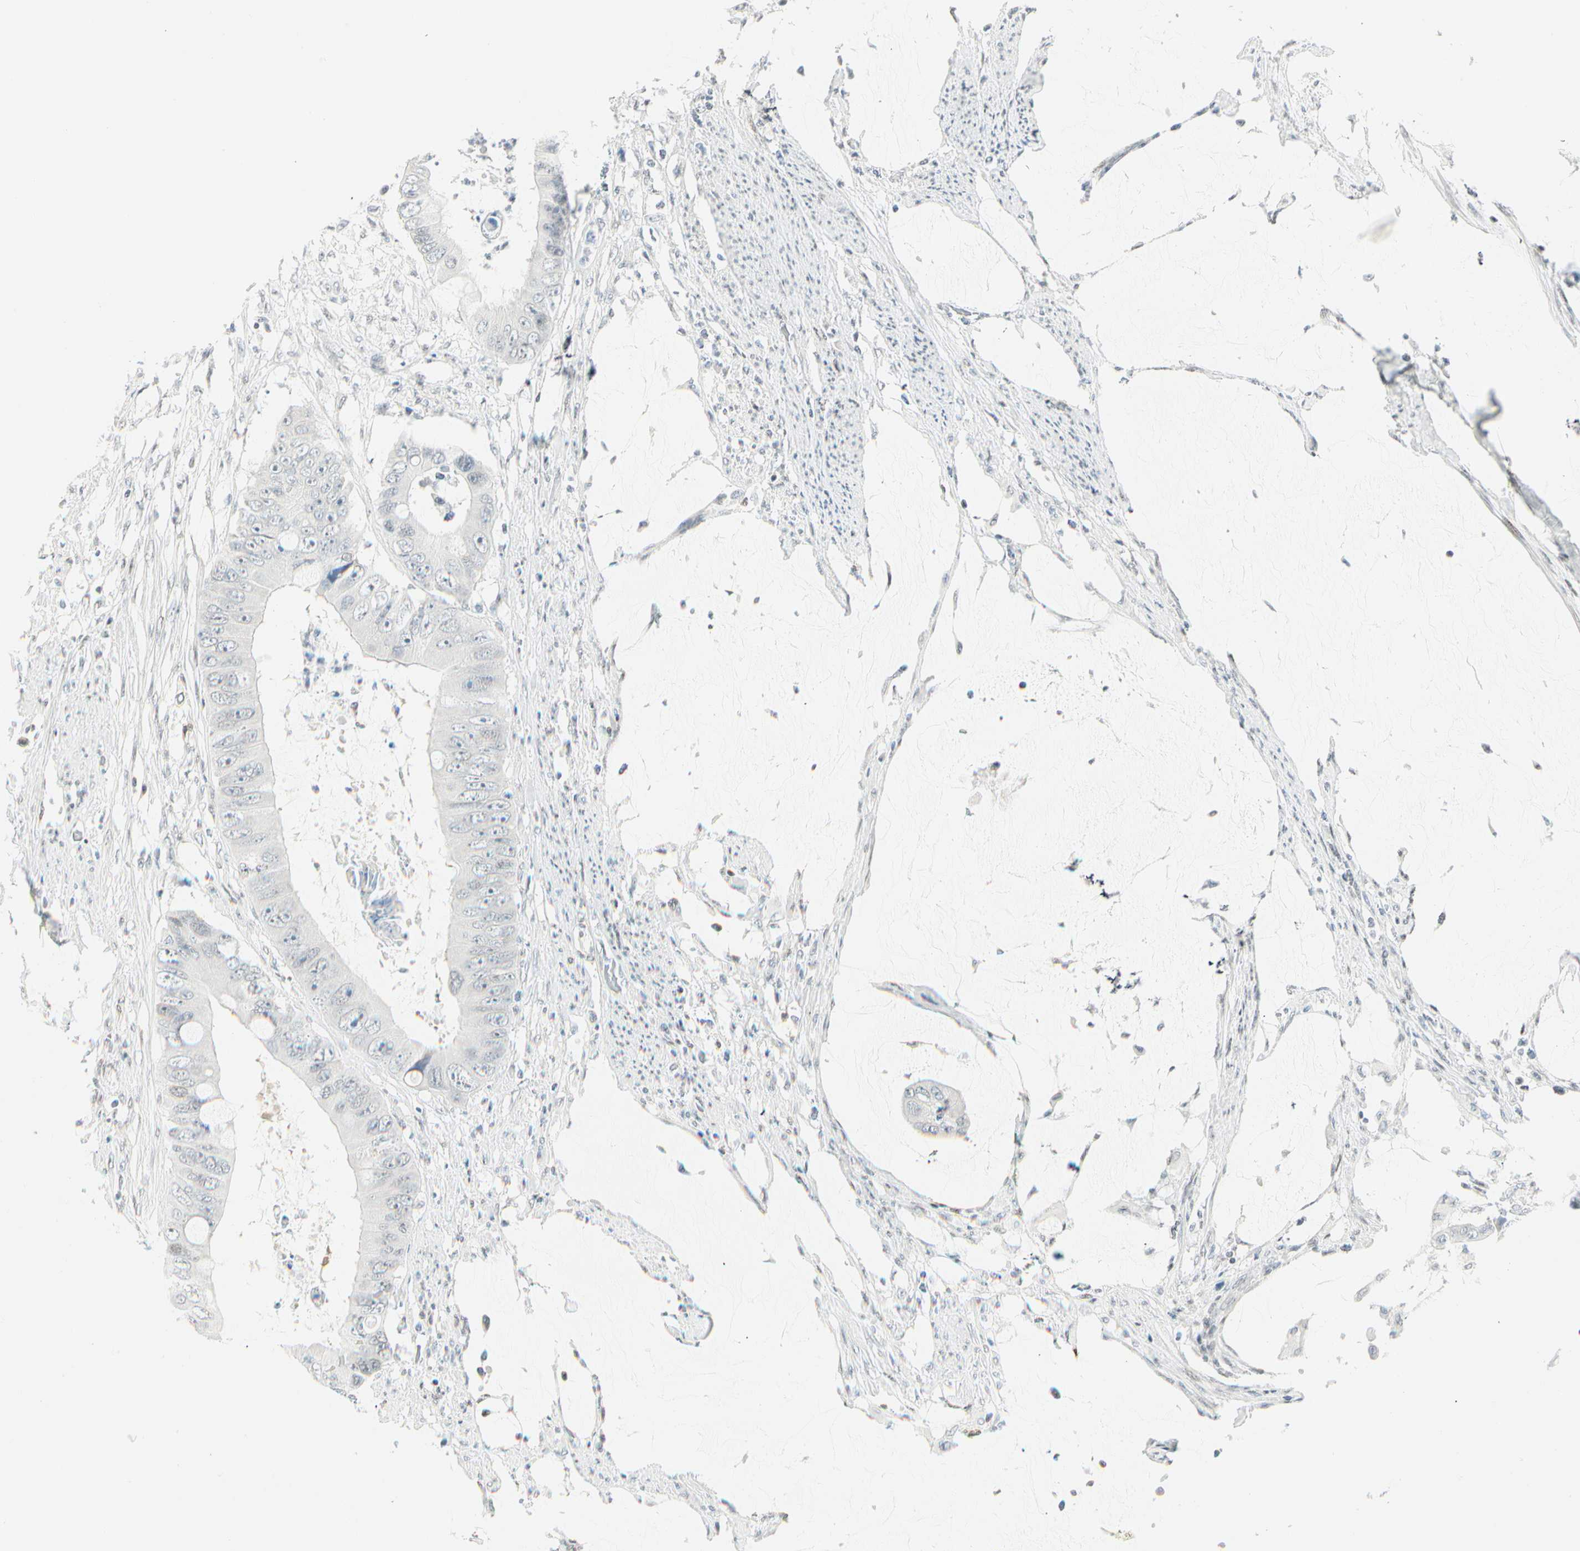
{"staining": {"intensity": "negative", "quantity": "none", "location": "none"}, "tissue": "colorectal cancer", "cell_type": "Tumor cells", "image_type": "cancer", "snomed": [{"axis": "morphology", "description": "Adenocarcinoma, NOS"}, {"axis": "topography", "description": "Rectum"}], "caption": "Immunohistochemistry histopathology image of neoplastic tissue: colorectal adenocarcinoma stained with DAB displays no significant protein staining in tumor cells. Nuclei are stained in blue.", "gene": "PKNOX1", "patient": {"sex": "female", "age": 77}}